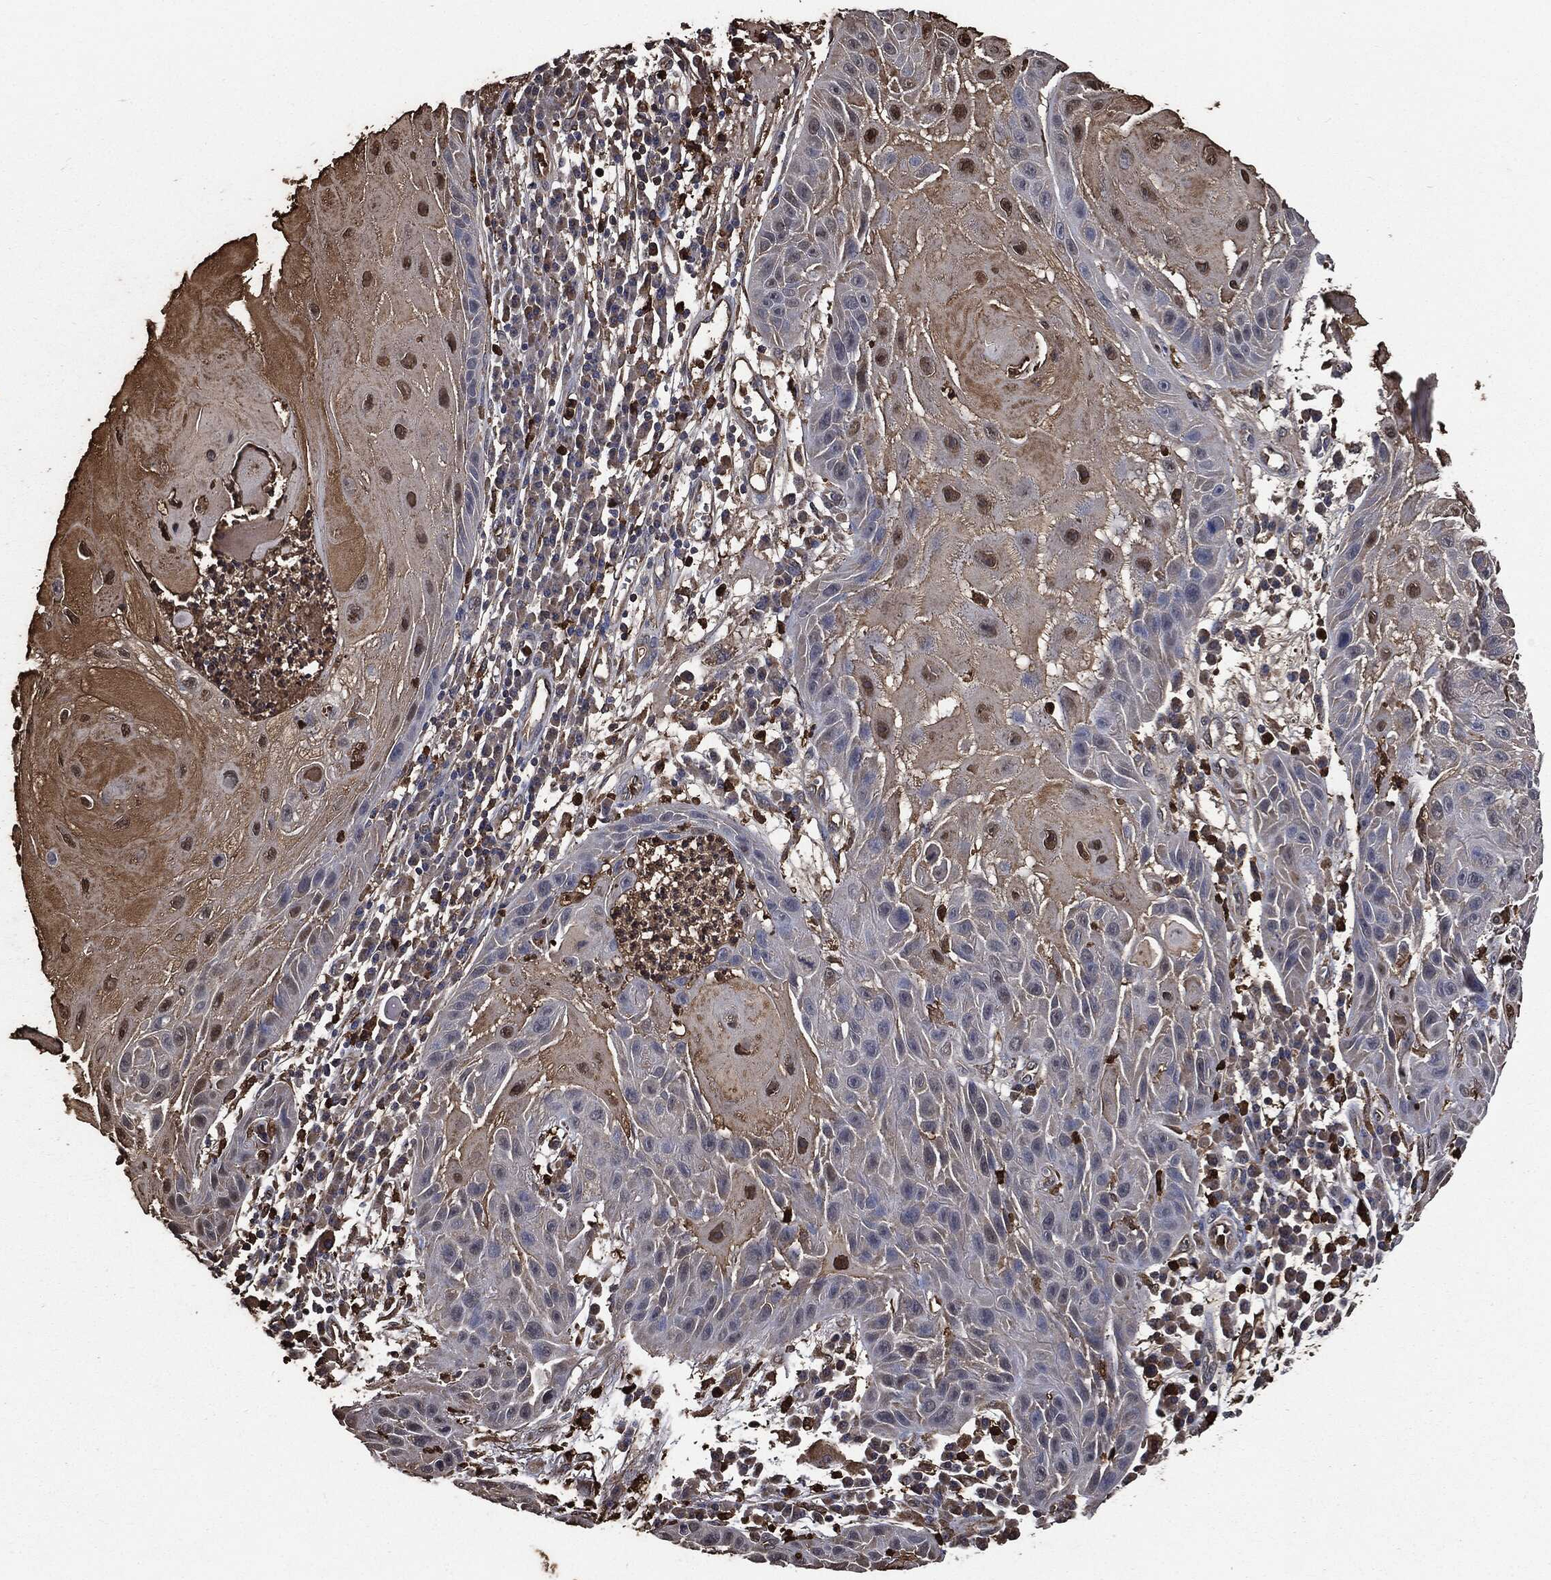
{"staining": {"intensity": "moderate", "quantity": "<25%", "location": "cytoplasmic/membranous"}, "tissue": "skin cancer", "cell_type": "Tumor cells", "image_type": "cancer", "snomed": [{"axis": "morphology", "description": "Normal tissue, NOS"}, {"axis": "morphology", "description": "Squamous cell carcinoma, NOS"}, {"axis": "topography", "description": "Skin"}], "caption": "Tumor cells exhibit low levels of moderate cytoplasmic/membranous positivity in about <25% of cells in human skin squamous cell carcinoma.", "gene": "S100A9", "patient": {"sex": "male", "age": 79}}